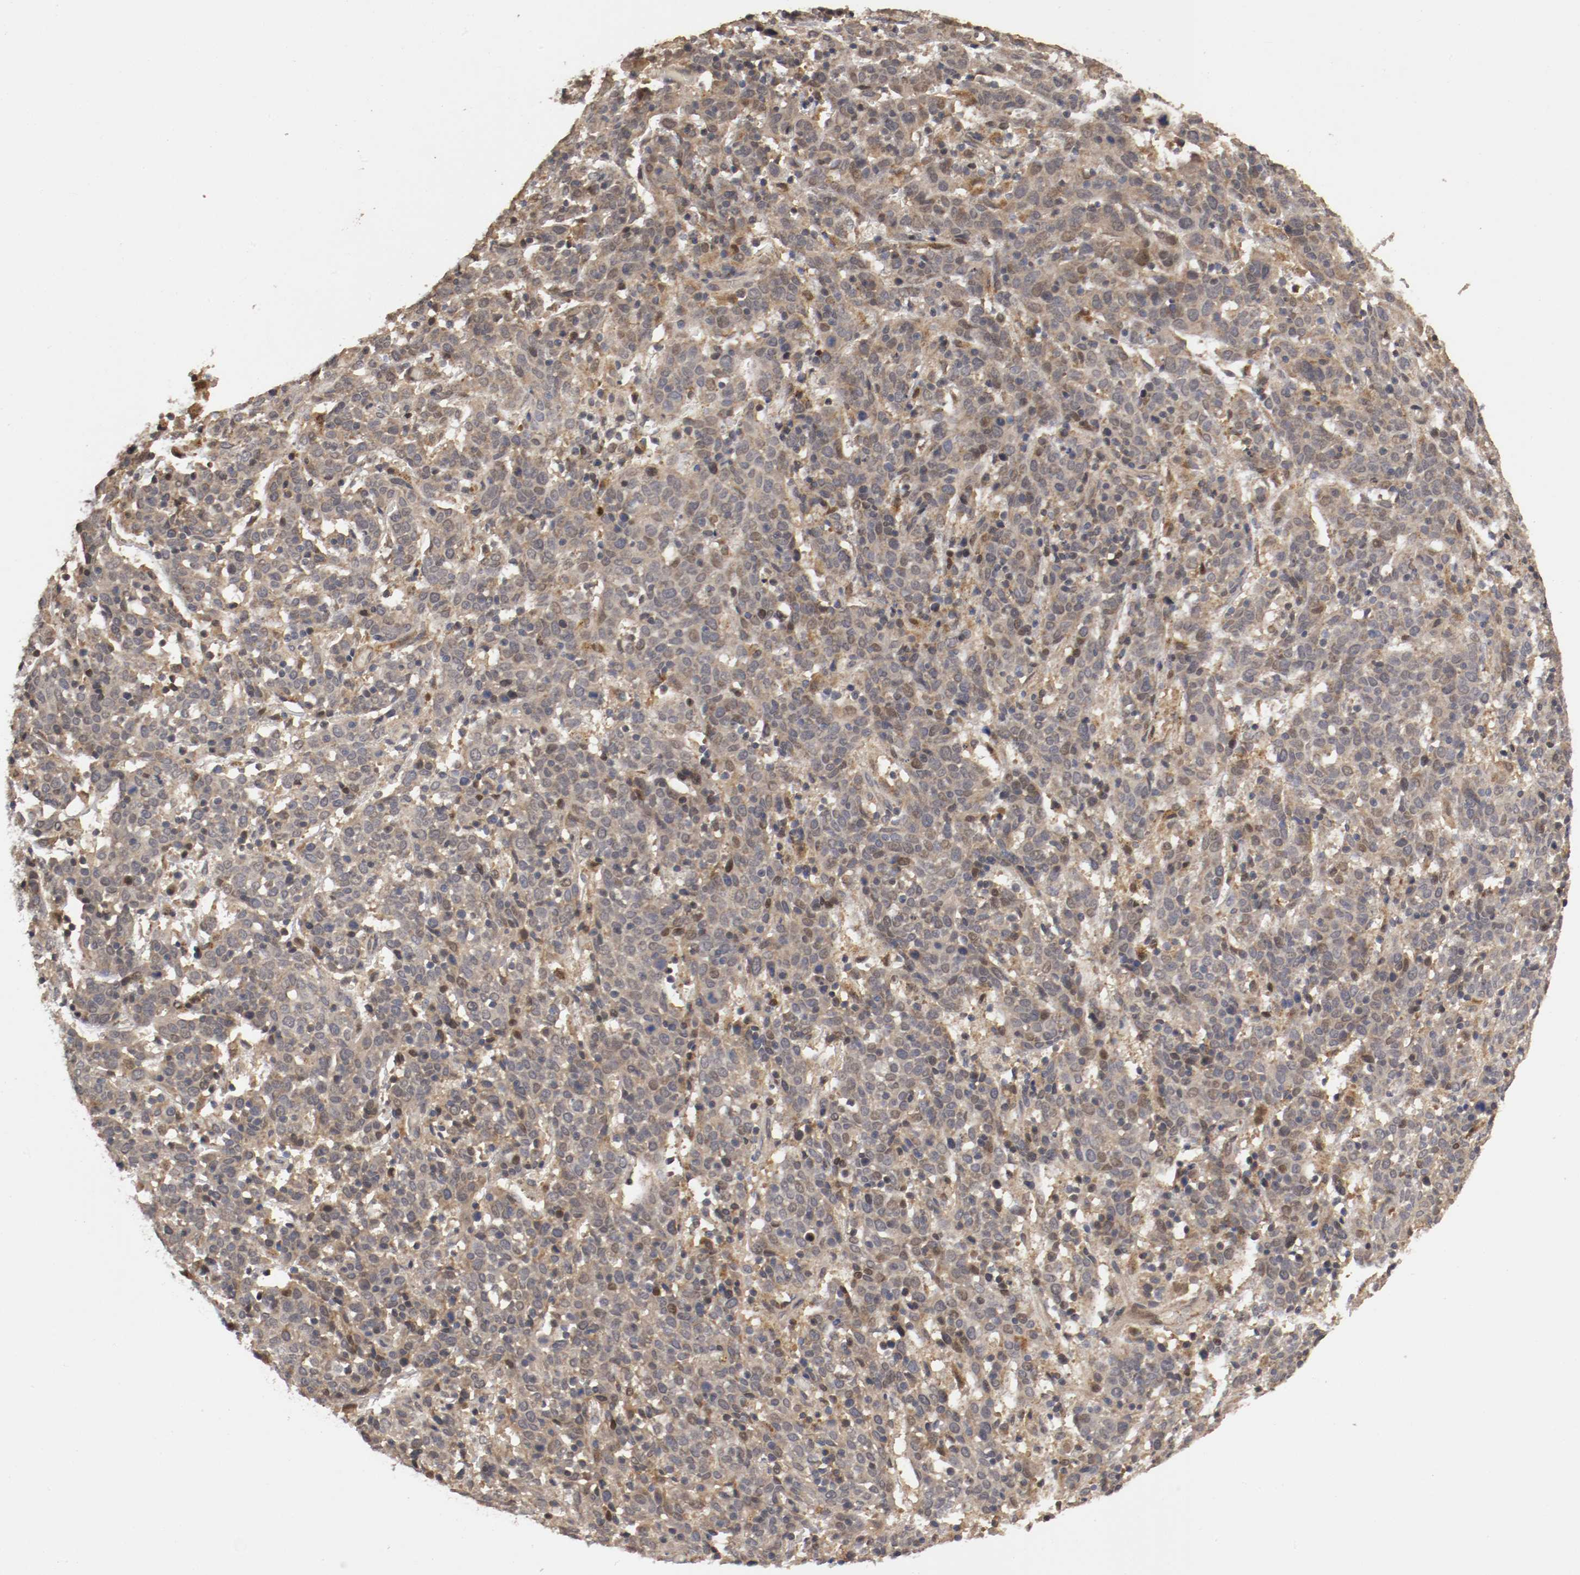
{"staining": {"intensity": "weak", "quantity": "25%-75%", "location": "cytoplasmic/membranous,nuclear"}, "tissue": "cervical cancer", "cell_type": "Tumor cells", "image_type": "cancer", "snomed": [{"axis": "morphology", "description": "Normal tissue, NOS"}, {"axis": "morphology", "description": "Squamous cell carcinoma, NOS"}, {"axis": "topography", "description": "Cervix"}], "caption": "A brown stain labels weak cytoplasmic/membranous and nuclear expression of a protein in cervical squamous cell carcinoma tumor cells.", "gene": "TNFRSF1B", "patient": {"sex": "female", "age": 67}}